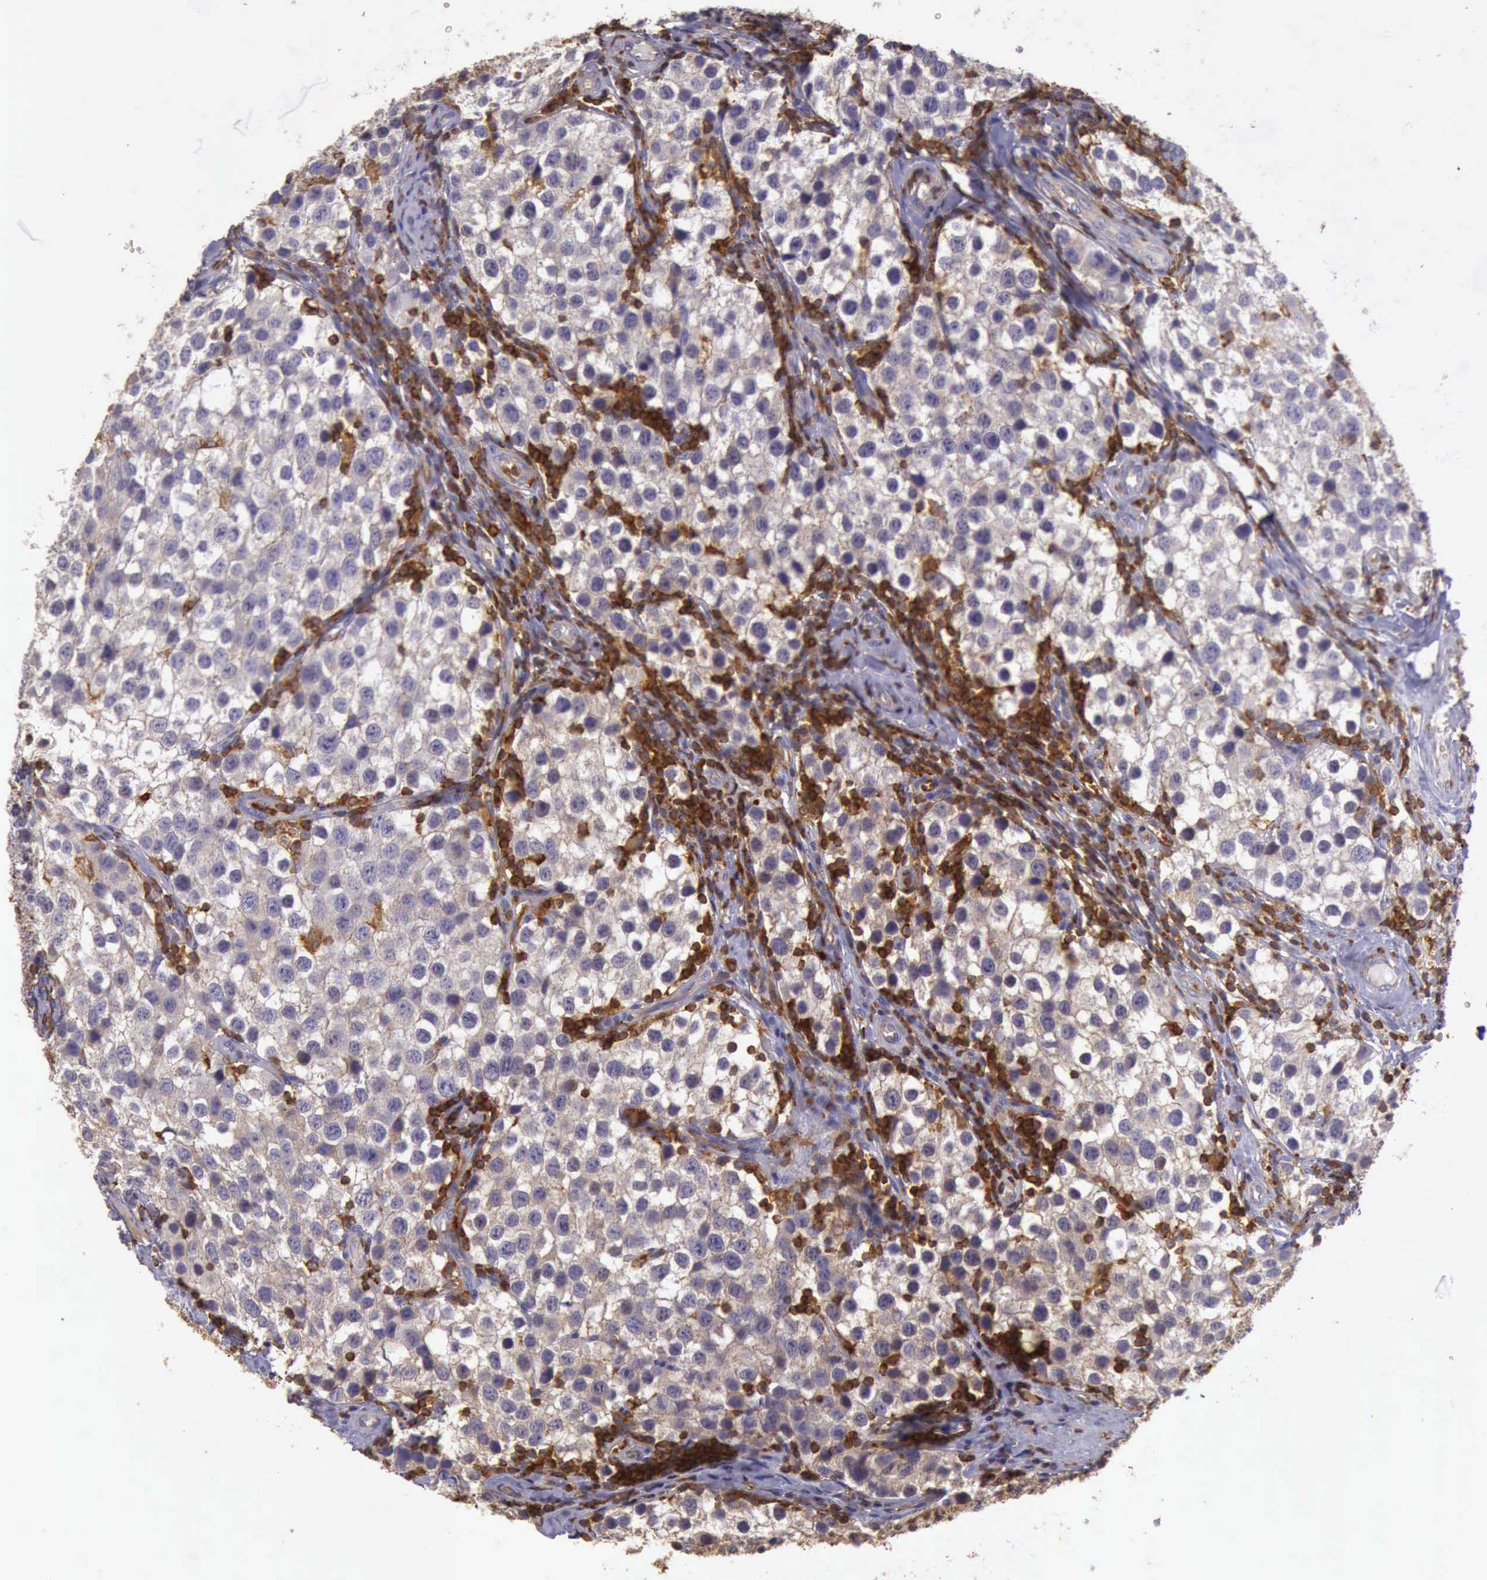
{"staining": {"intensity": "weak", "quantity": "<25%", "location": "cytoplasmic/membranous"}, "tissue": "testis cancer", "cell_type": "Tumor cells", "image_type": "cancer", "snomed": [{"axis": "morphology", "description": "Seminoma, NOS"}, {"axis": "topography", "description": "Testis"}], "caption": "Photomicrograph shows no significant protein expression in tumor cells of testis seminoma.", "gene": "ARHGAP4", "patient": {"sex": "male", "age": 39}}